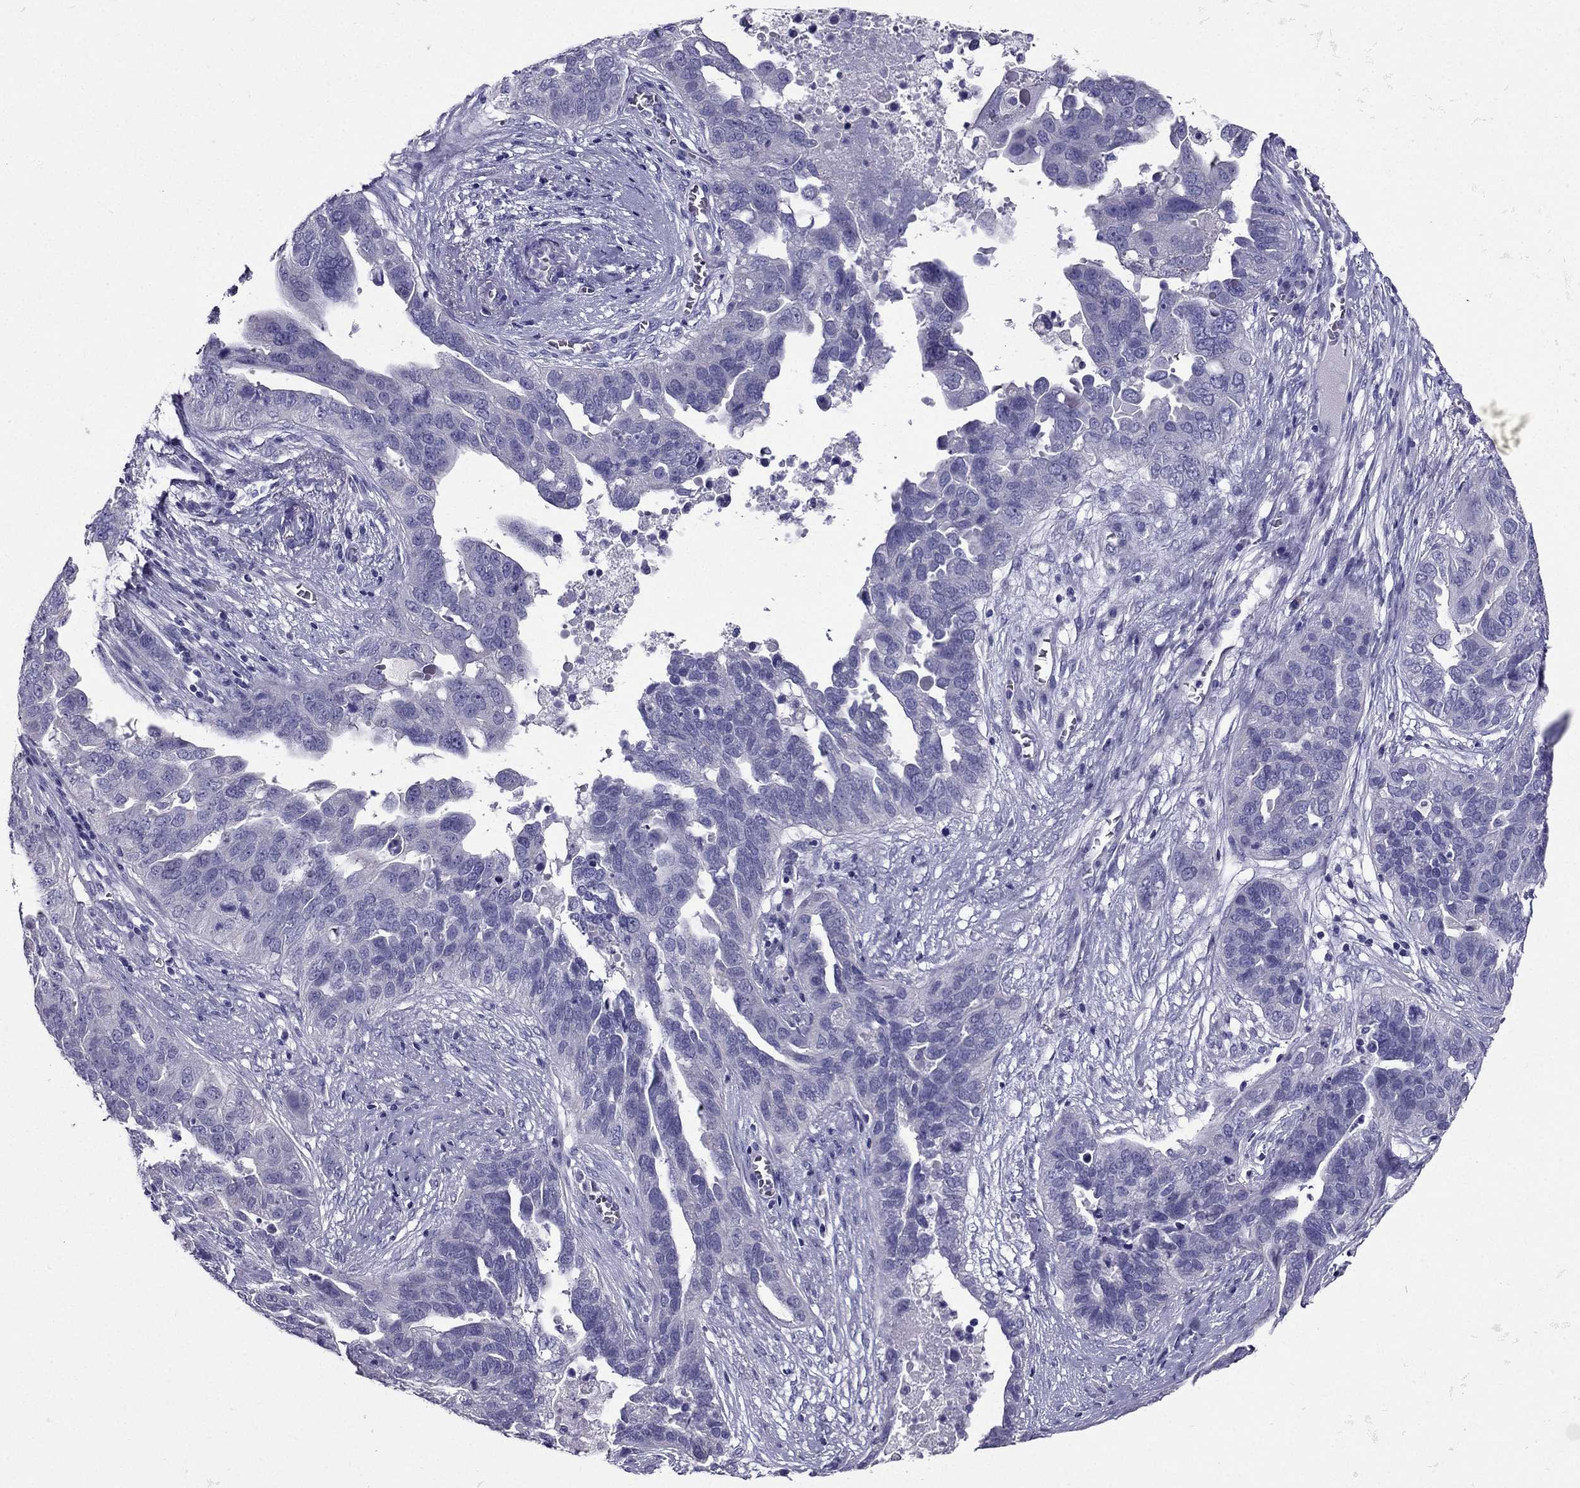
{"staining": {"intensity": "negative", "quantity": "none", "location": "none"}, "tissue": "ovarian cancer", "cell_type": "Tumor cells", "image_type": "cancer", "snomed": [{"axis": "morphology", "description": "Carcinoma, endometroid"}, {"axis": "topography", "description": "Soft tissue"}, {"axis": "topography", "description": "Ovary"}], "caption": "This is an immunohistochemistry image of human ovarian cancer (endometroid carcinoma). There is no expression in tumor cells.", "gene": "ZNF541", "patient": {"sex": "female", "age": 52}}